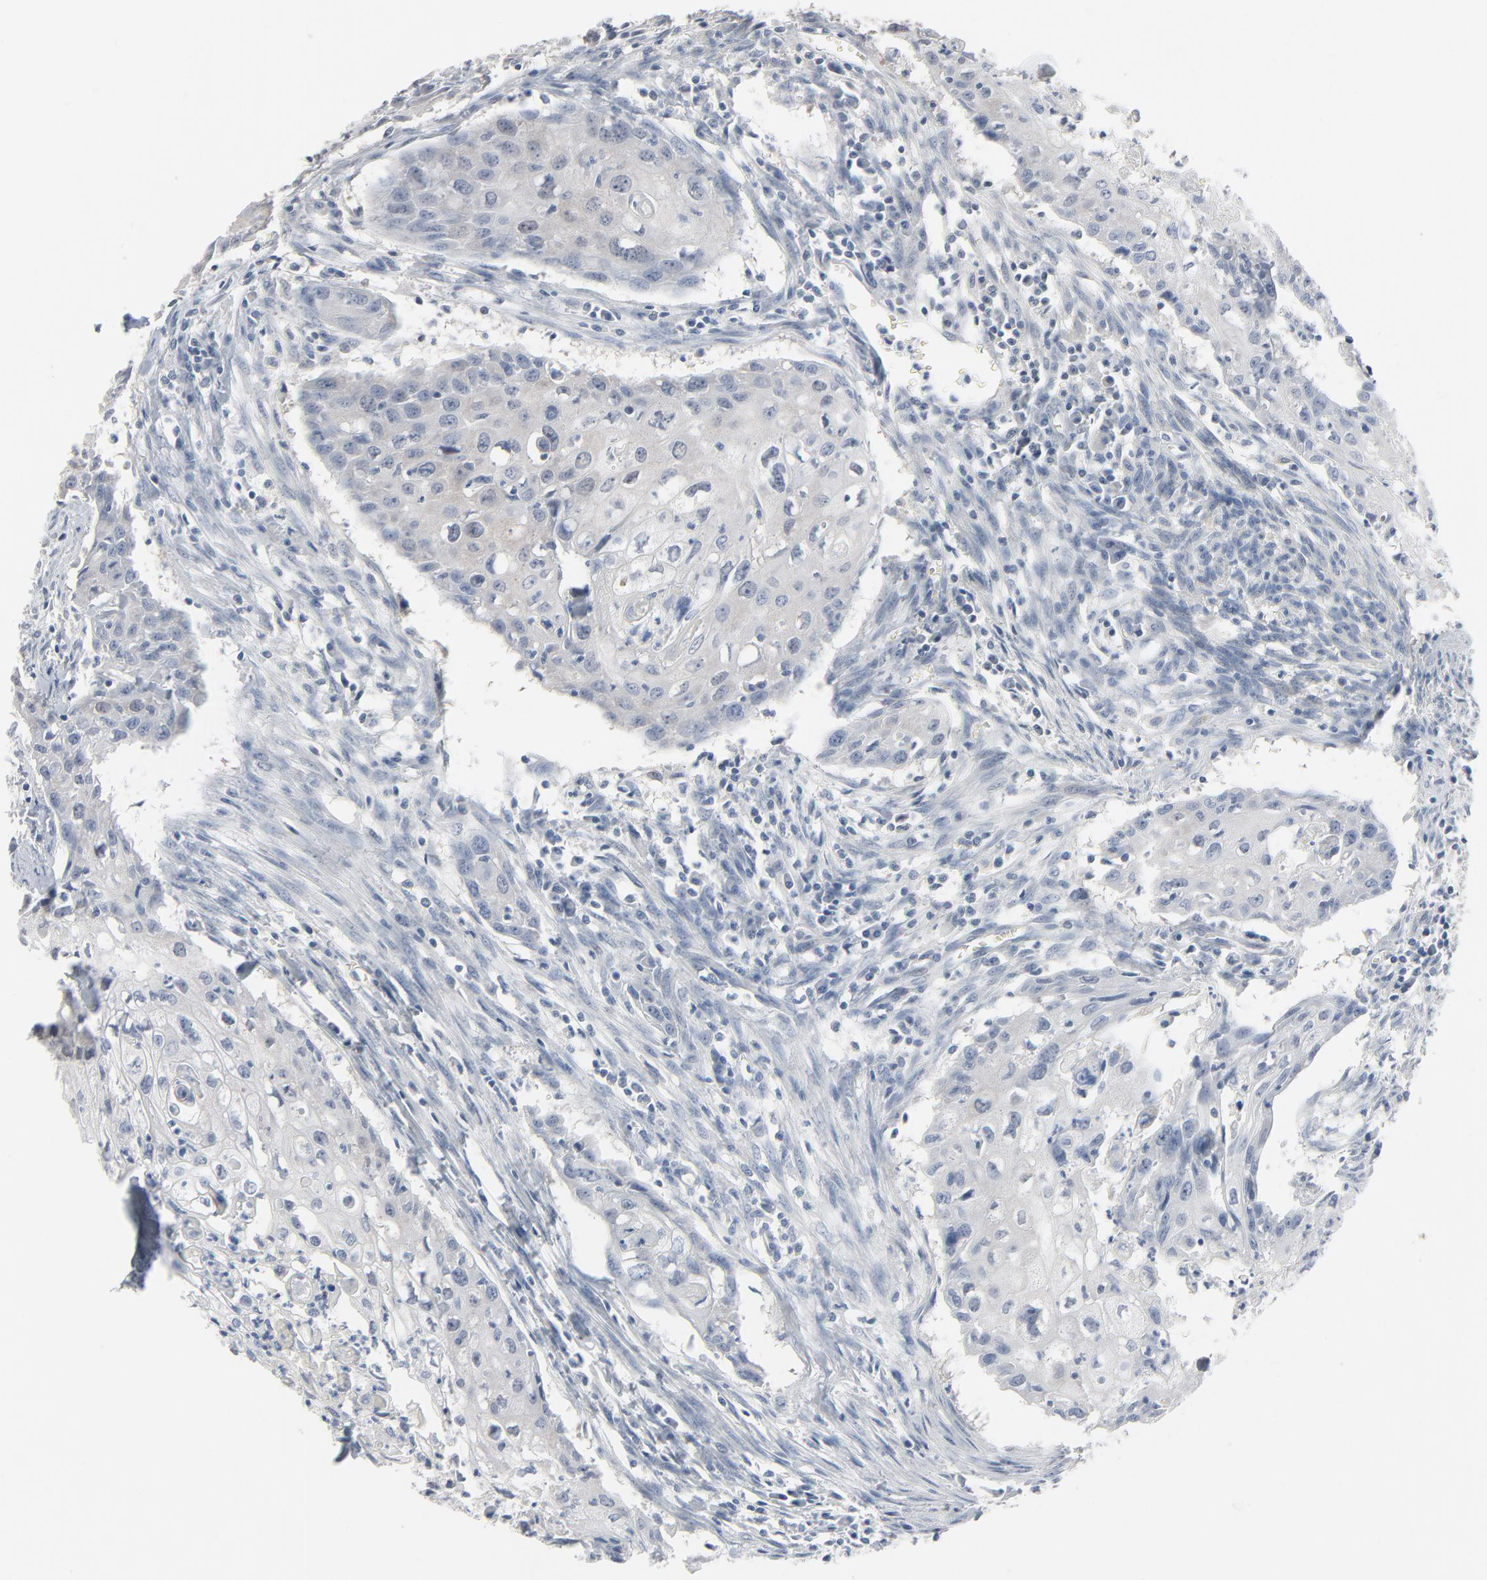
{"staining": {"intensity": "negative", "quantity": "none", "location": "none"}, "tissue": "urothelial cancer", "cell_type": "Tumor cells", "image_type": "cancer", "snomed": [{"axis": "morphology", "description": "Urothelial carcinoma, High grade"}, {"axis": "topography", "description": "Urinary bladder"}], "caption": "Immunohistochemistry (IHC) micrograph of neoplastic tissue: human urothelial cancer stained with DAB shows no significant protein positivity in tumor cells.", "gene": "CCT5", "patient": {"sex": "male", "age": 54}}